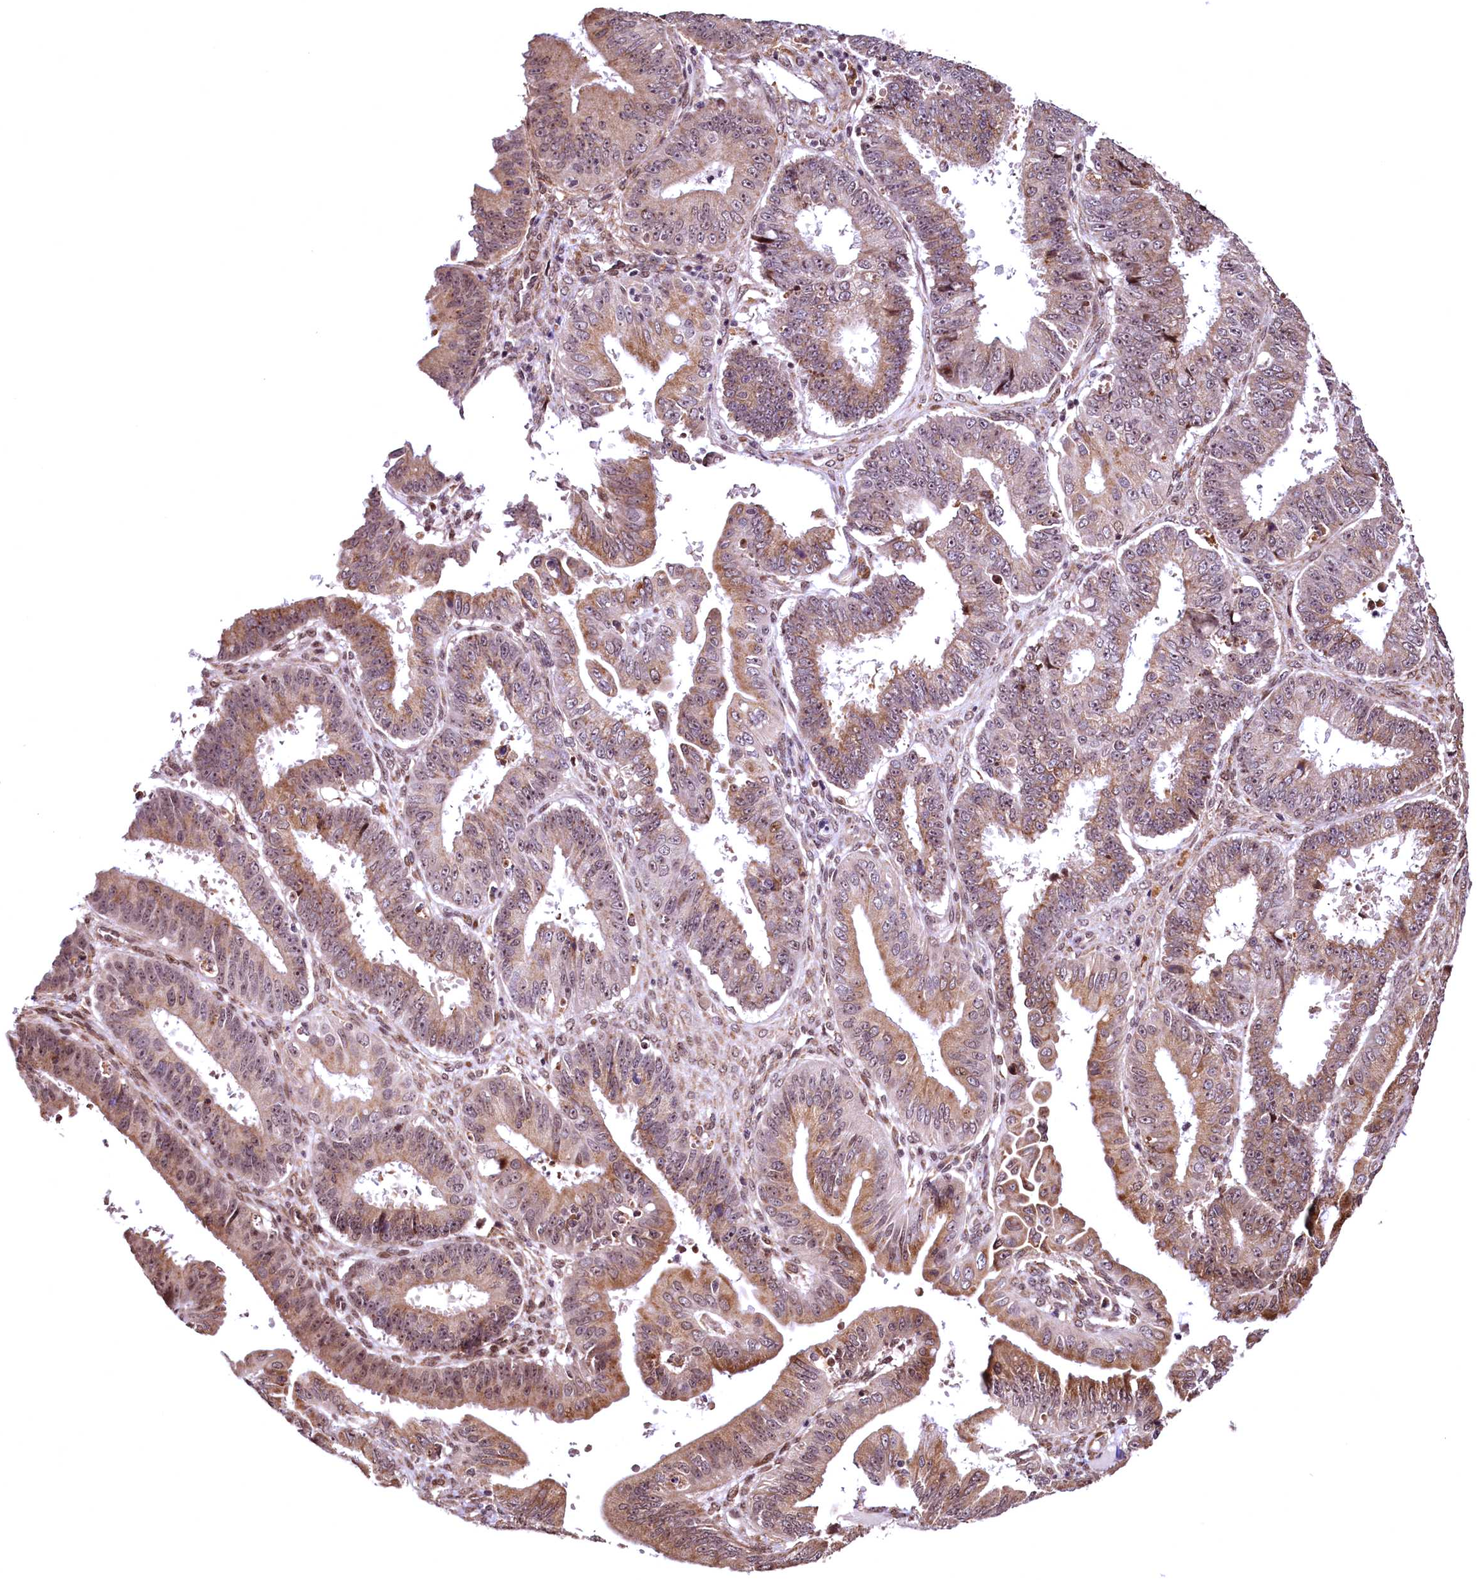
{"staining": {"intensity": "moderate", "quantity": ">75%", "location": "cytoplasmic/membranous,nuclear"}, "tissue": "ovarian cancer", "cell_type": "Tumor cells", "image_type": "cancer", "snomed": [{"axis": "morphology", "description": "Carcinoma, endometroid"}, {"axis": "topography", "description": "Appendix"}, {"axis": "topography", "description": "Ovary"}], "caption": "This is an image of IHC staining of ovarian cancer, which shows moderate expression in the cytoplasmic/membranous and nuclear of tumor cells.", "gene": "PDS5B", "patient": {"sex": "female", "age": 42}}